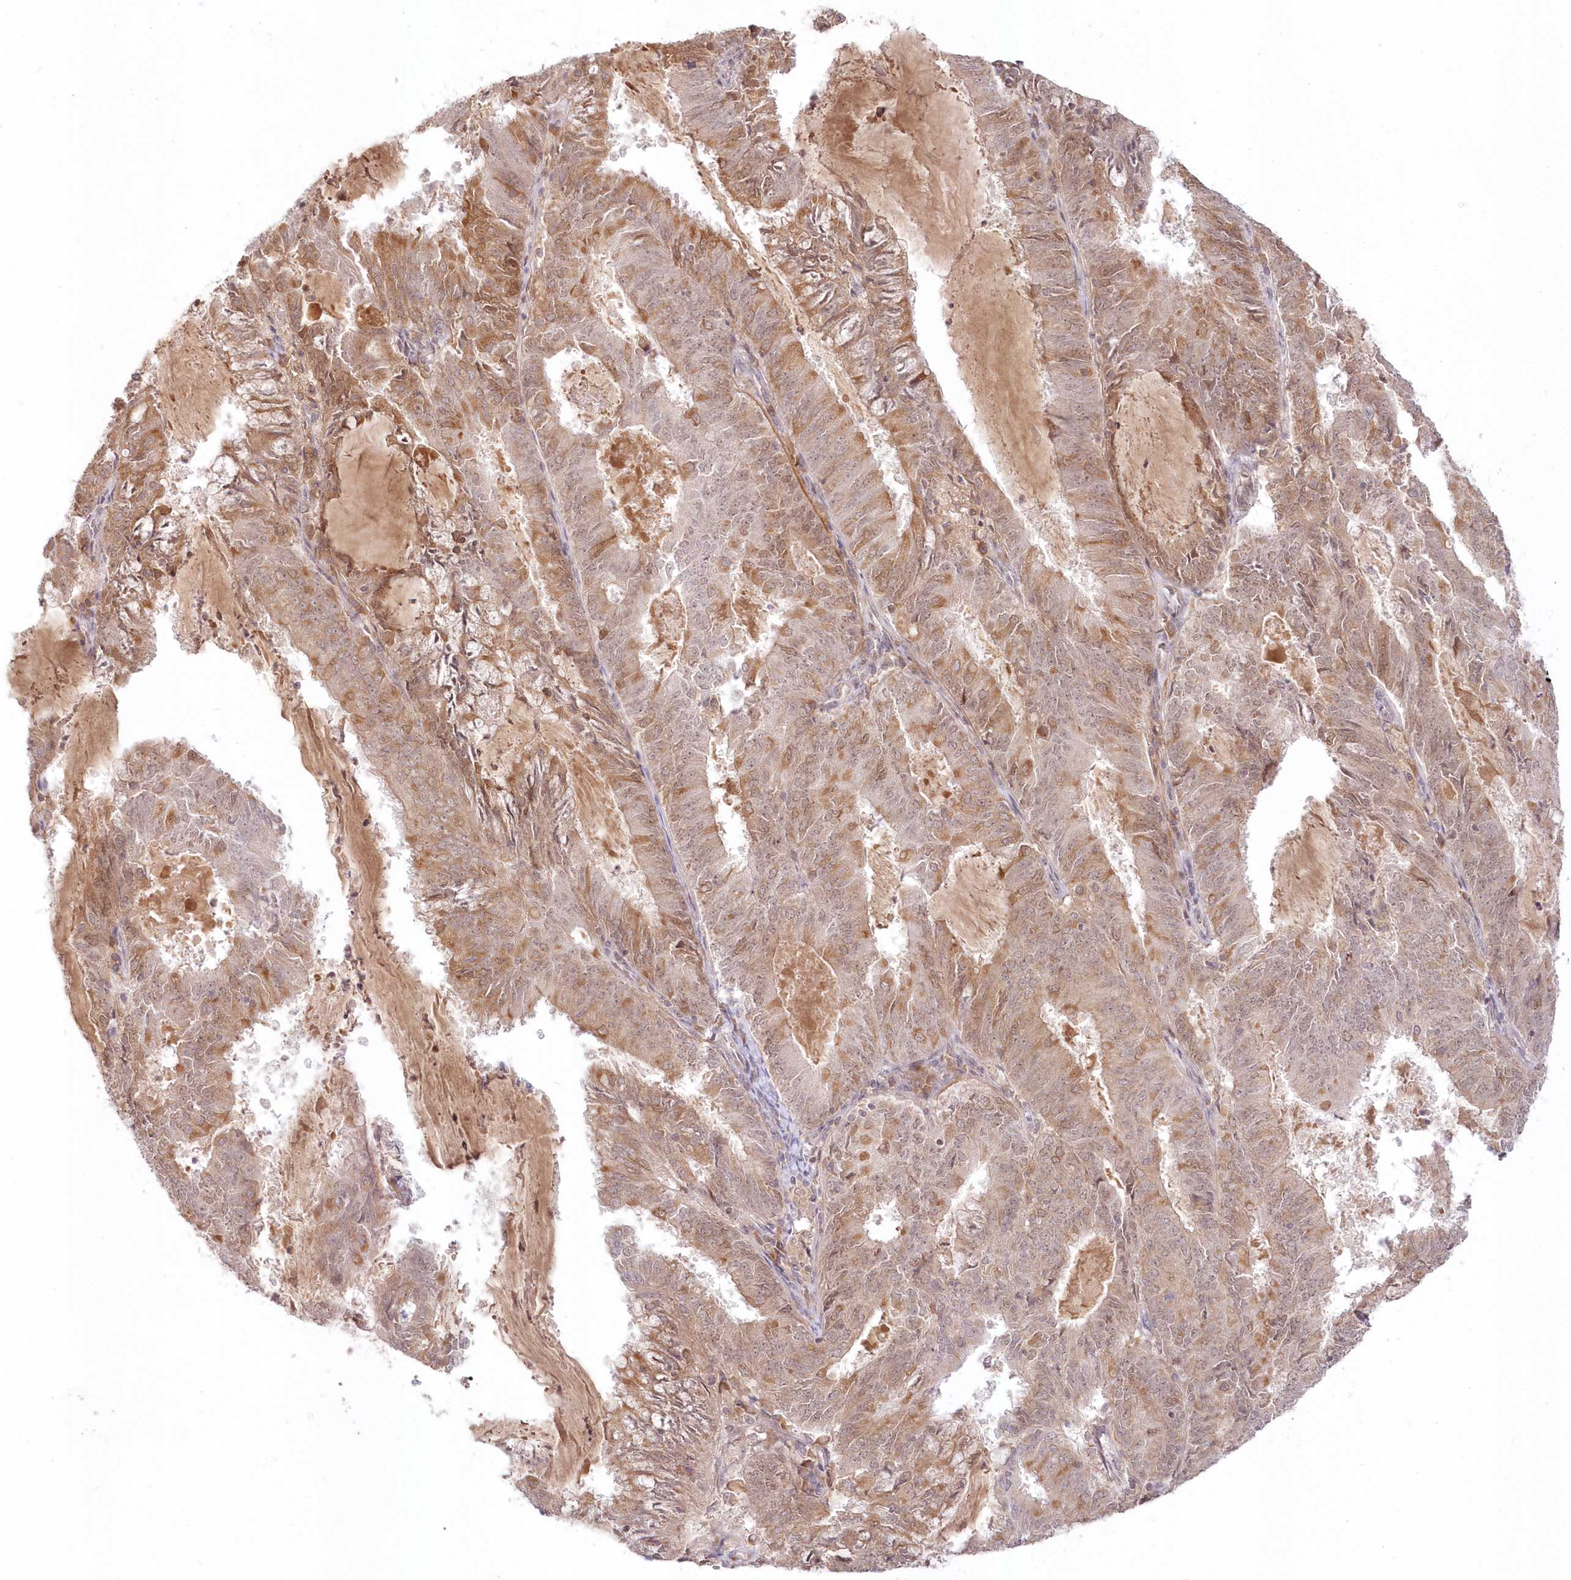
{"staining": {"intensity": "moderate", "quantity": ">75%", "location": "cytoplasmic/membranous"}, "tissue": "endometrial cancer", "cell_type": "Tumor cells", "image_type": "cancer", "snomed": [{"axis": "morphology", "description": "Adenocarcinoma, NOS"}, {"axis": "topography", "description": "Endometrium"}], "caption": "There is medium levels of moderate cytoplasmic/membranous expression in tumor cells of endometrial adenocarcinoma, as demonstrated by immunohistochemical staining (brown color).", "gene": "MTMR3", "patient": {"sex": "female", "age": 57}}